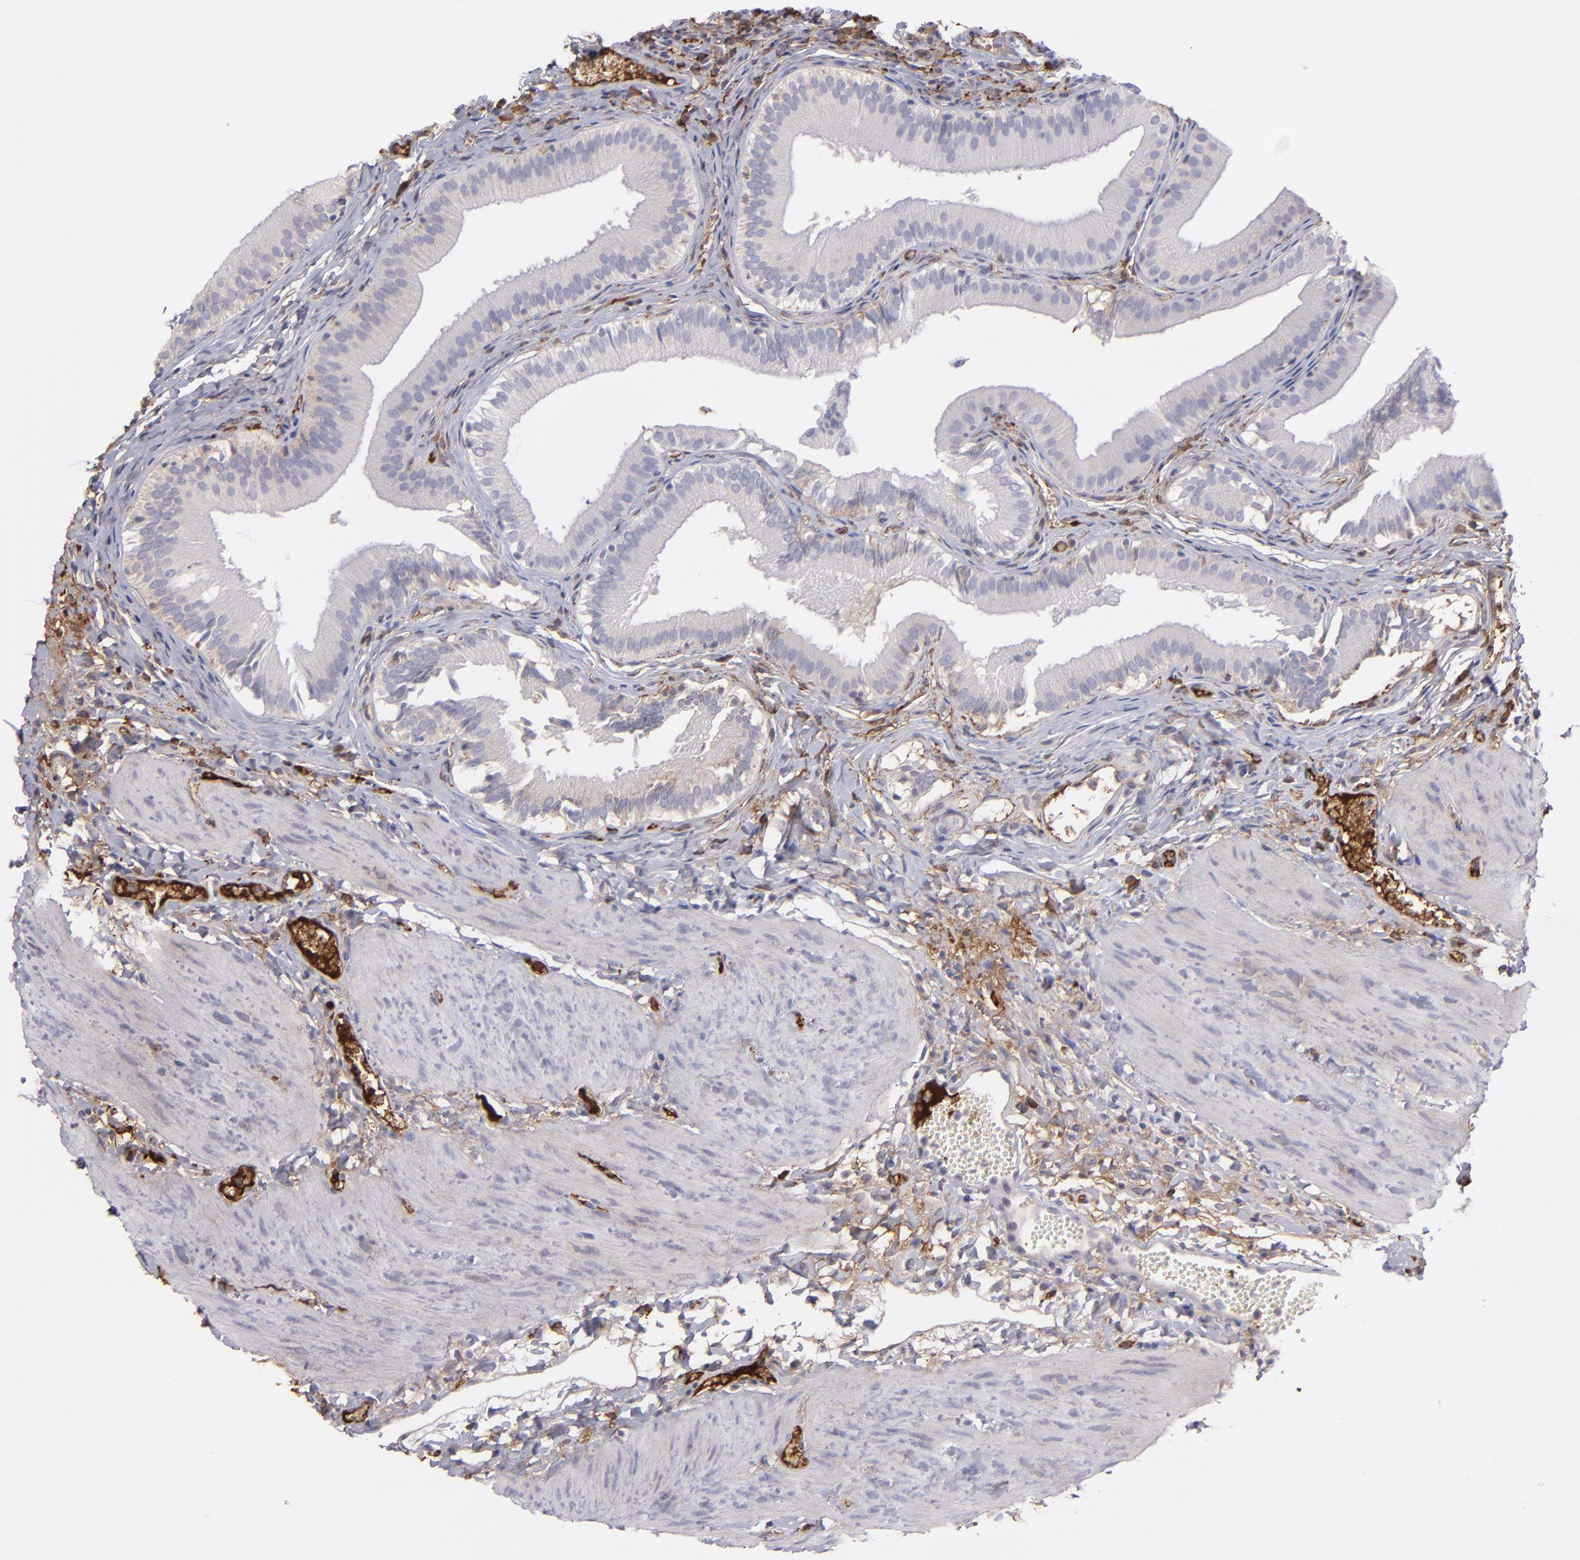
{"staining": {"intensity": "weak", "quantity": "<25%", "location": "cytoplasmic/membranous"}, "tissue": "gallbladder", "cell_type": "Glandular cells", "image_type": "normal", "snomed": [{"axis": "morphology", "description": "Normal tissue, NOS"}, {"axis": "topography", "description": "Gallbladder"}], "caption": "Histopathology image shows no significant protein positivity in glandular cells of normal gallbladder. (Brightfield microscopy of DAB immunohistochemistry at high magnification).", "gene": "C1QA", "patient": {"sex": "female", "age": 24}}